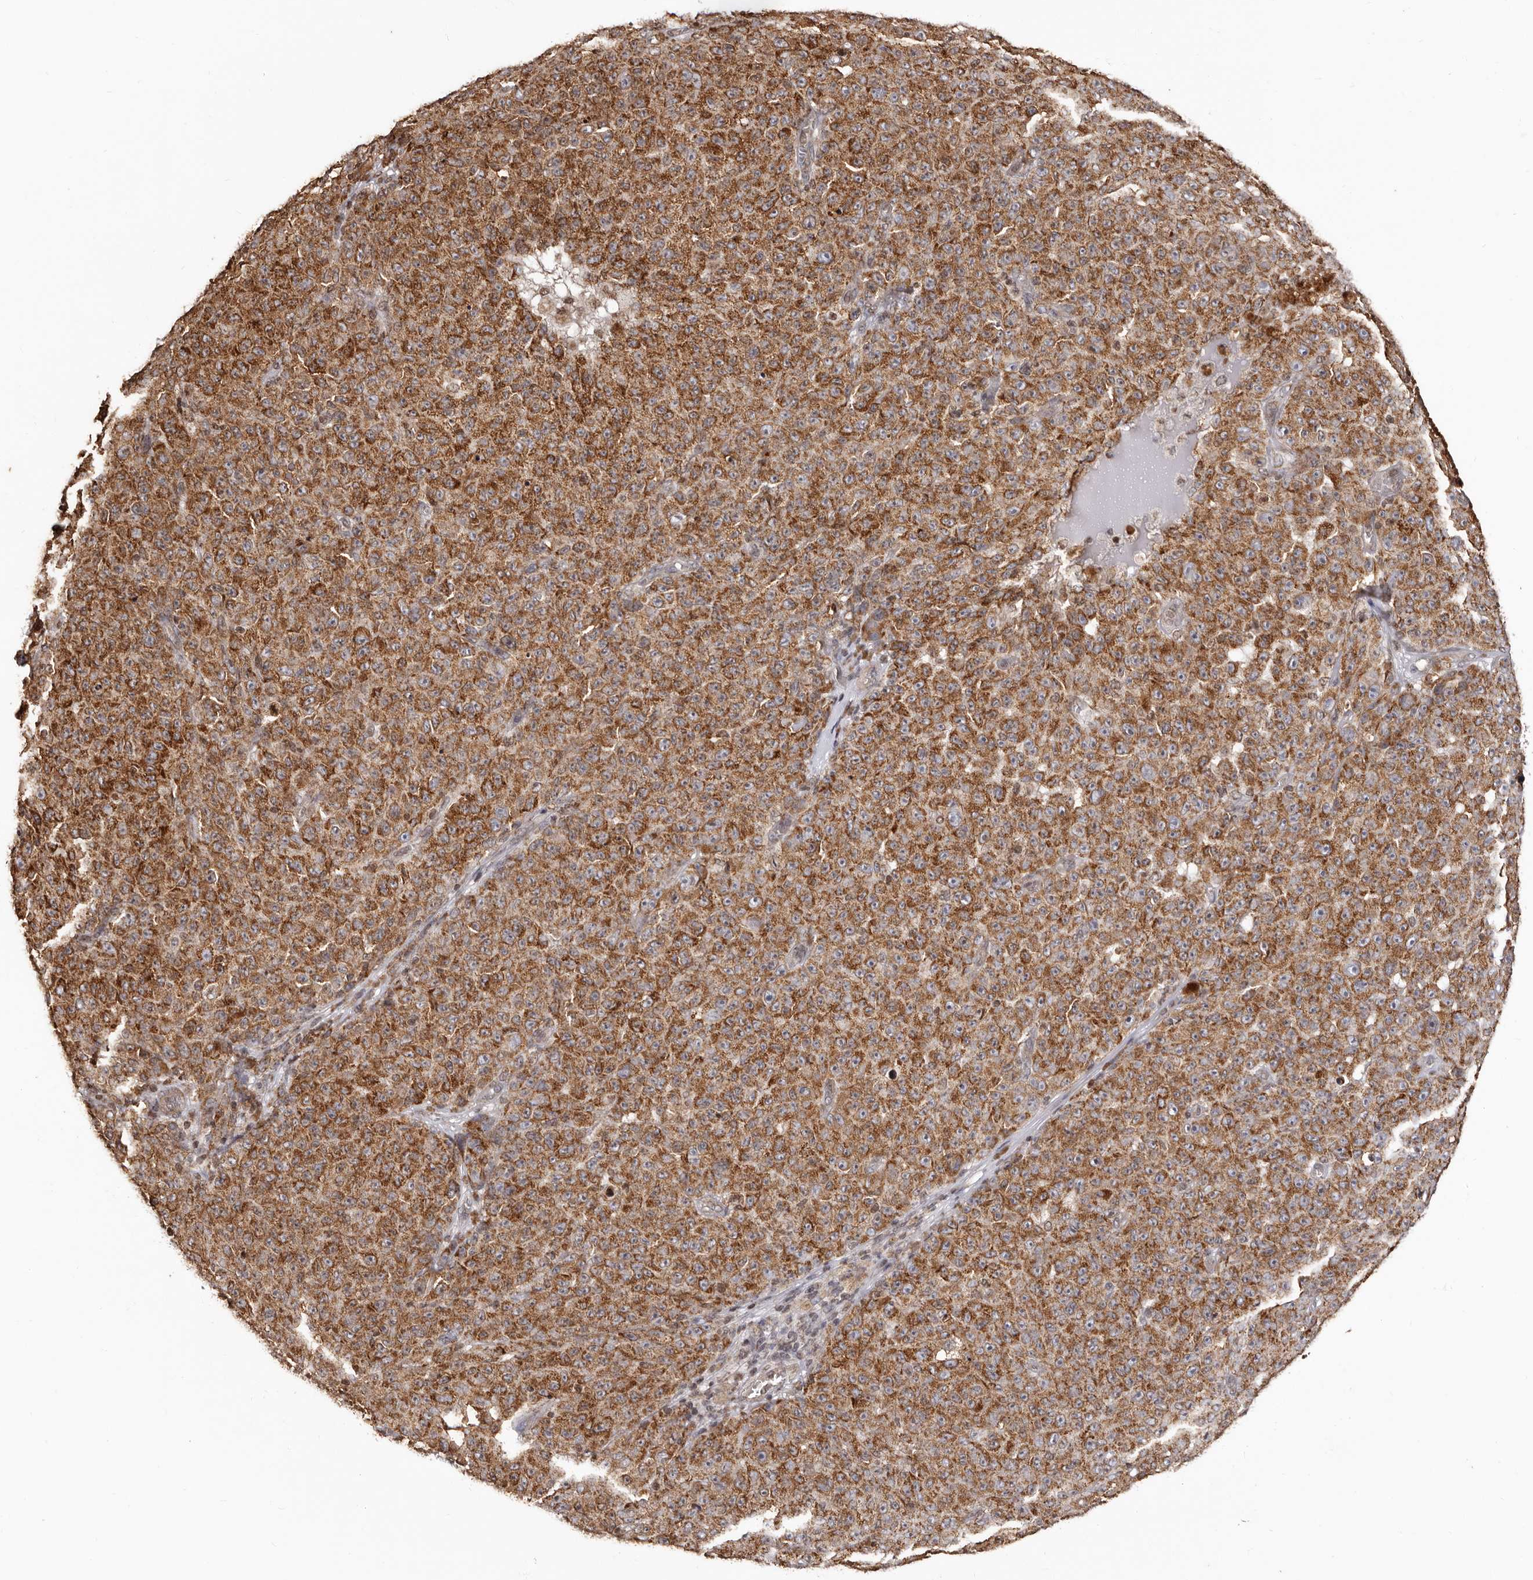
{"staining": {"intensity": "moderate", "quantity": ">75%", "location": "cytoplasmic/membranous"}, "tissue": "melanoma", "cell_type": "Tumor cells", "image_type": "cancer", "snomed": [{"axis": "morphology", "description": "Malignant melanoma, NOS"}, {"axis": "topography", "description": "Skin"}], "caption": "A photomicrograph of human melanoma stained for a protein demonstrates moderate cytoplasmic/membranous brown staining in tumor cells. (DAB (3,3'-diaminobenzidine) IHC, brown staining for protein, blue staining for nuclei).", "gene": "CCDC190", "patient": {"sex": "female", "age": 82}}